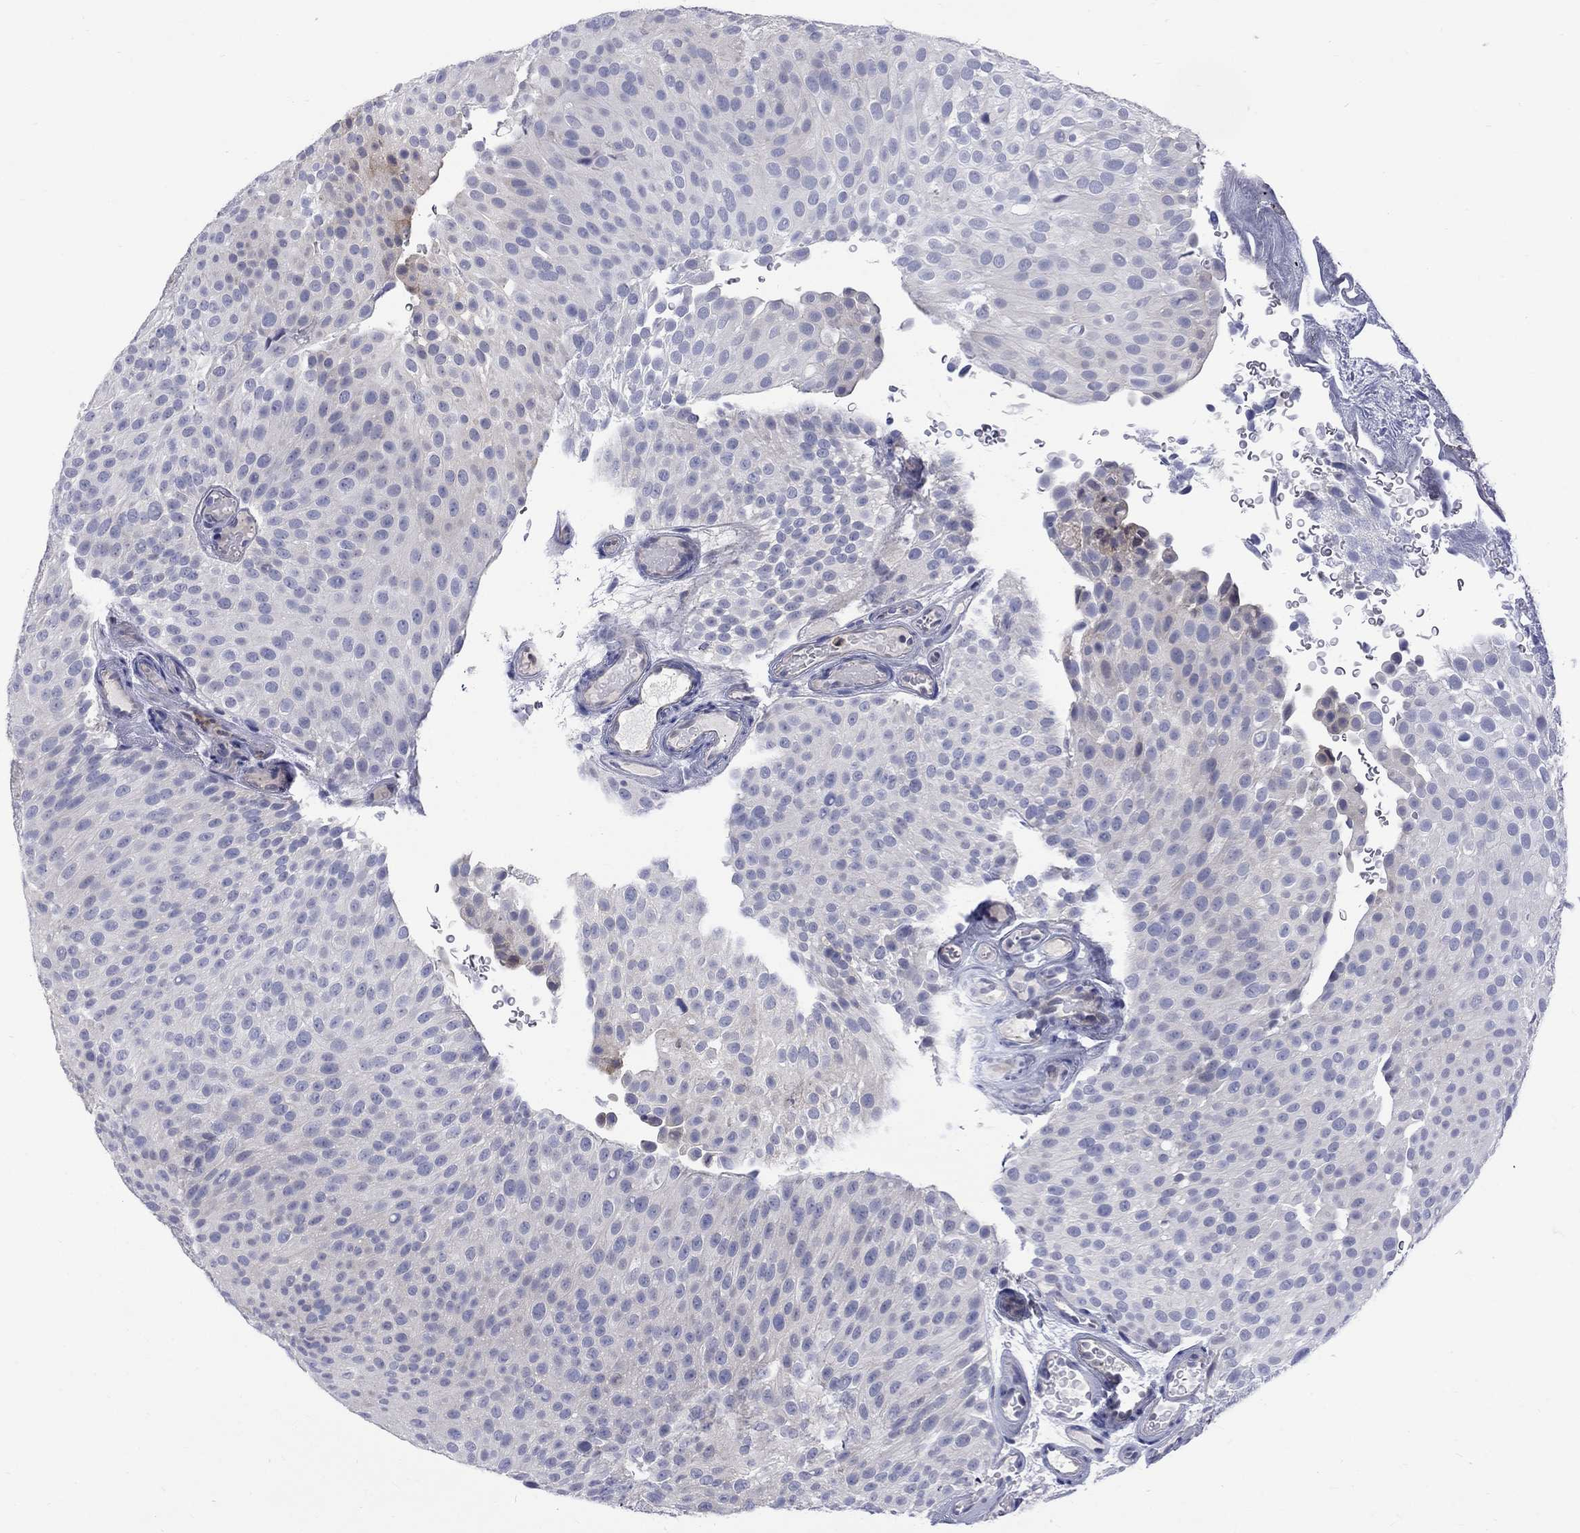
{"staining": {"intensity": "negative", "quantity": "none", "location": "none"}, "tissue": "urothelial cancer", "cell_type": "Tumor cells", "image_type": "cancer", "snomed": [{"axis": "morphology", "description": "Urothelial carcinoma, Low grade"}, {"axis": "topography", "description": "Urinary bladder"}], "caption": "This histopathology image is of urothelial cancer stained with IHC to label a protein in brown with the nuclei are counter-stained blue. There is no positivity in tumor cells. Brightfield microscopy of immunohistochemistry (IHC) stained with DAB (3,3'-diaminobenzidine) (brown) and hematoxylin (blue), captured at high magnification.", "gene": "HKDC1", "patient": {"sex": "male", "age": 78}}